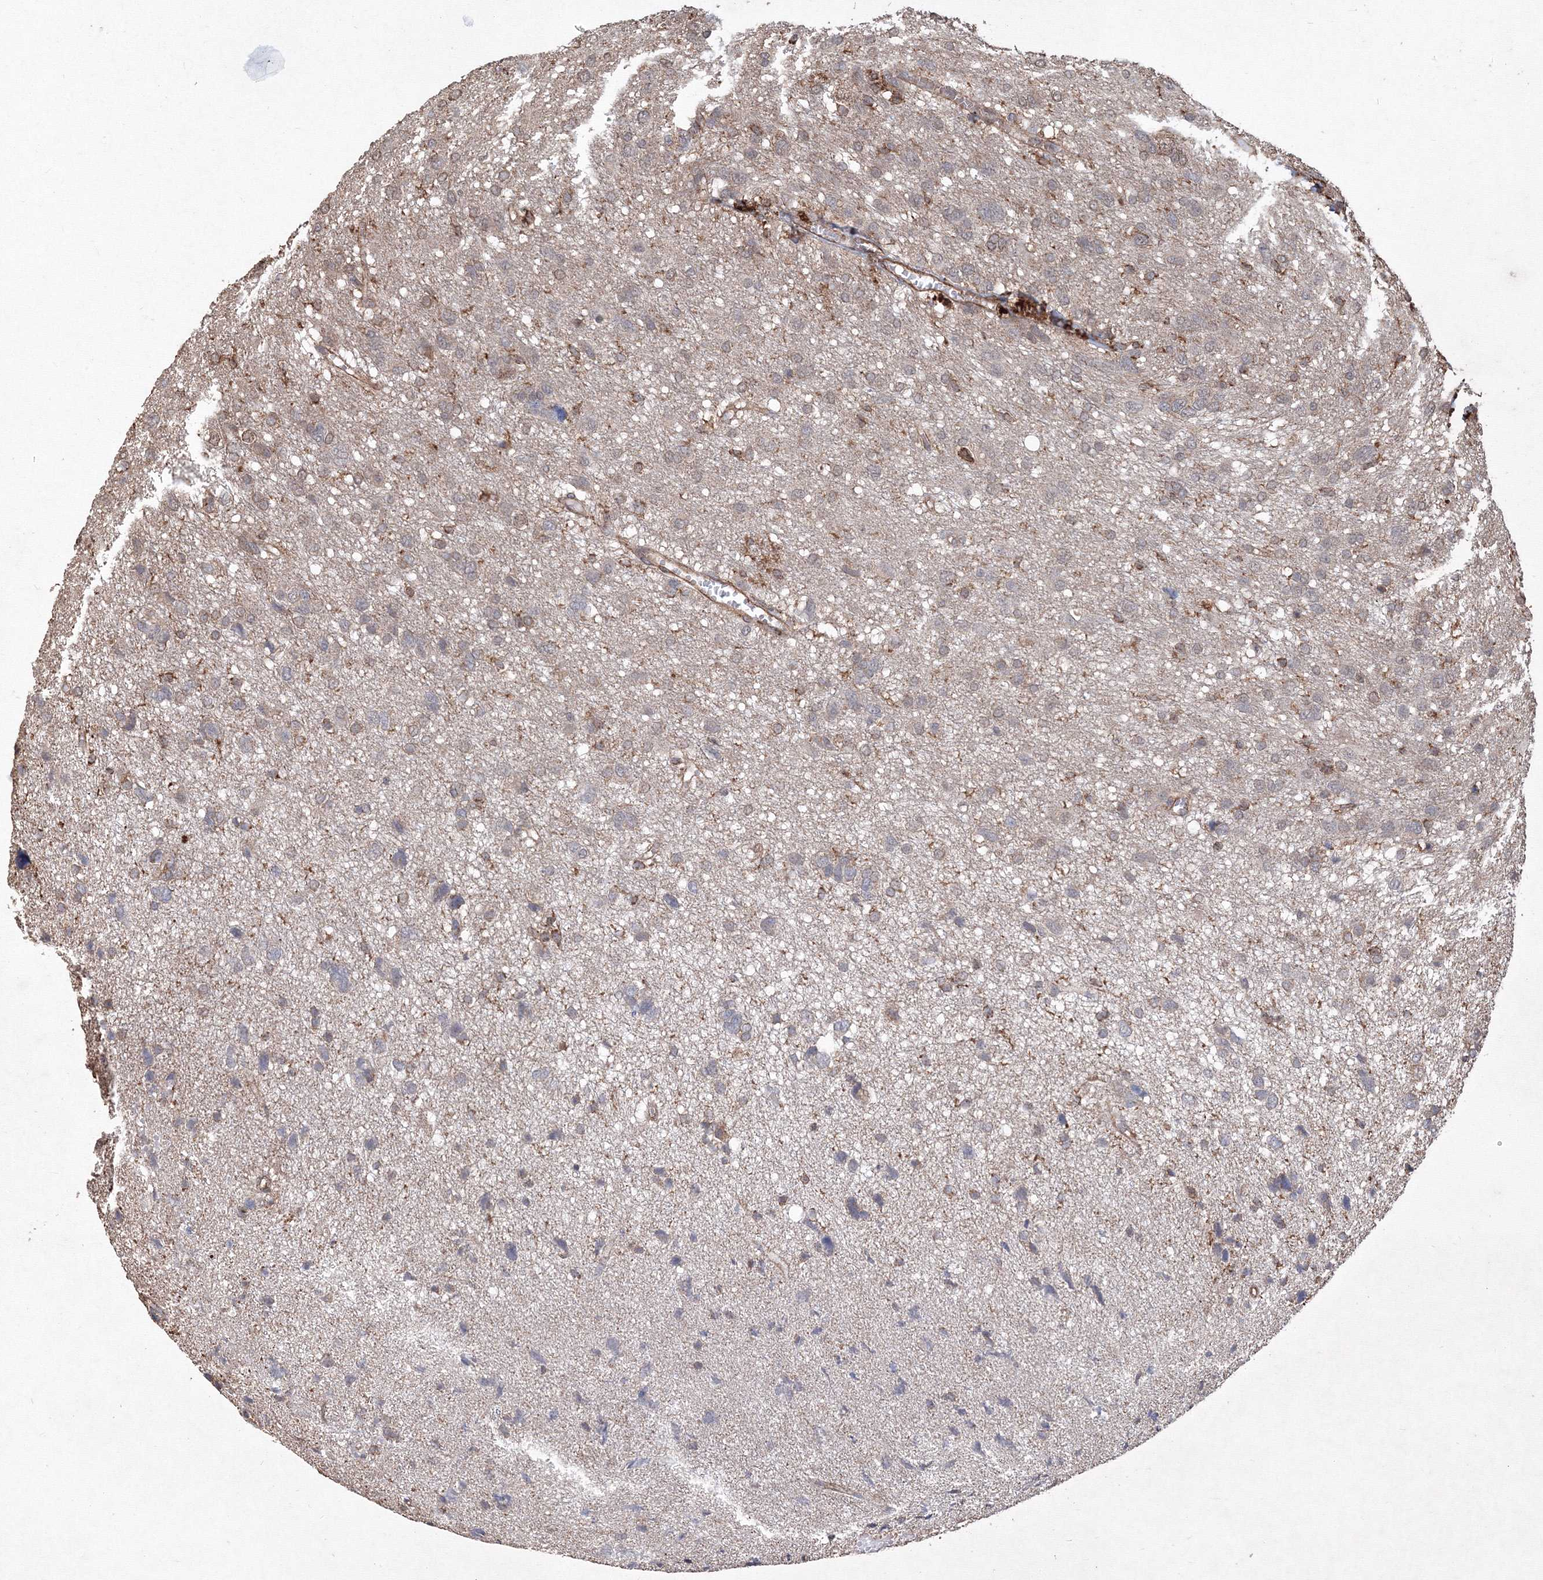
{"staining": {"intensity": "weak", "quantity": ">75%", "location": "cytoplasmic/membranous"}, "tissue": "glioma", "cell_type": "Tumor cells", "image_type": "cancer", "snomed": [{"axis": "morphology", "description": "Glioma, malignant, High grade"}, {"axis": "topography", "description": "Brain"}], "caption": "An immunohistochemistry (IHC) photomicrograph of tumor tissue is shown. Protein staining in brown highlights weak cytoplasmic/membranous positivity in high-grade glioma (malignant) within tumor cells. The protein of interest is shown in brown color, while the nuclei are stained blue.", "gene": "TMEM139", "patient": {"sex": "female", "age": 59}}